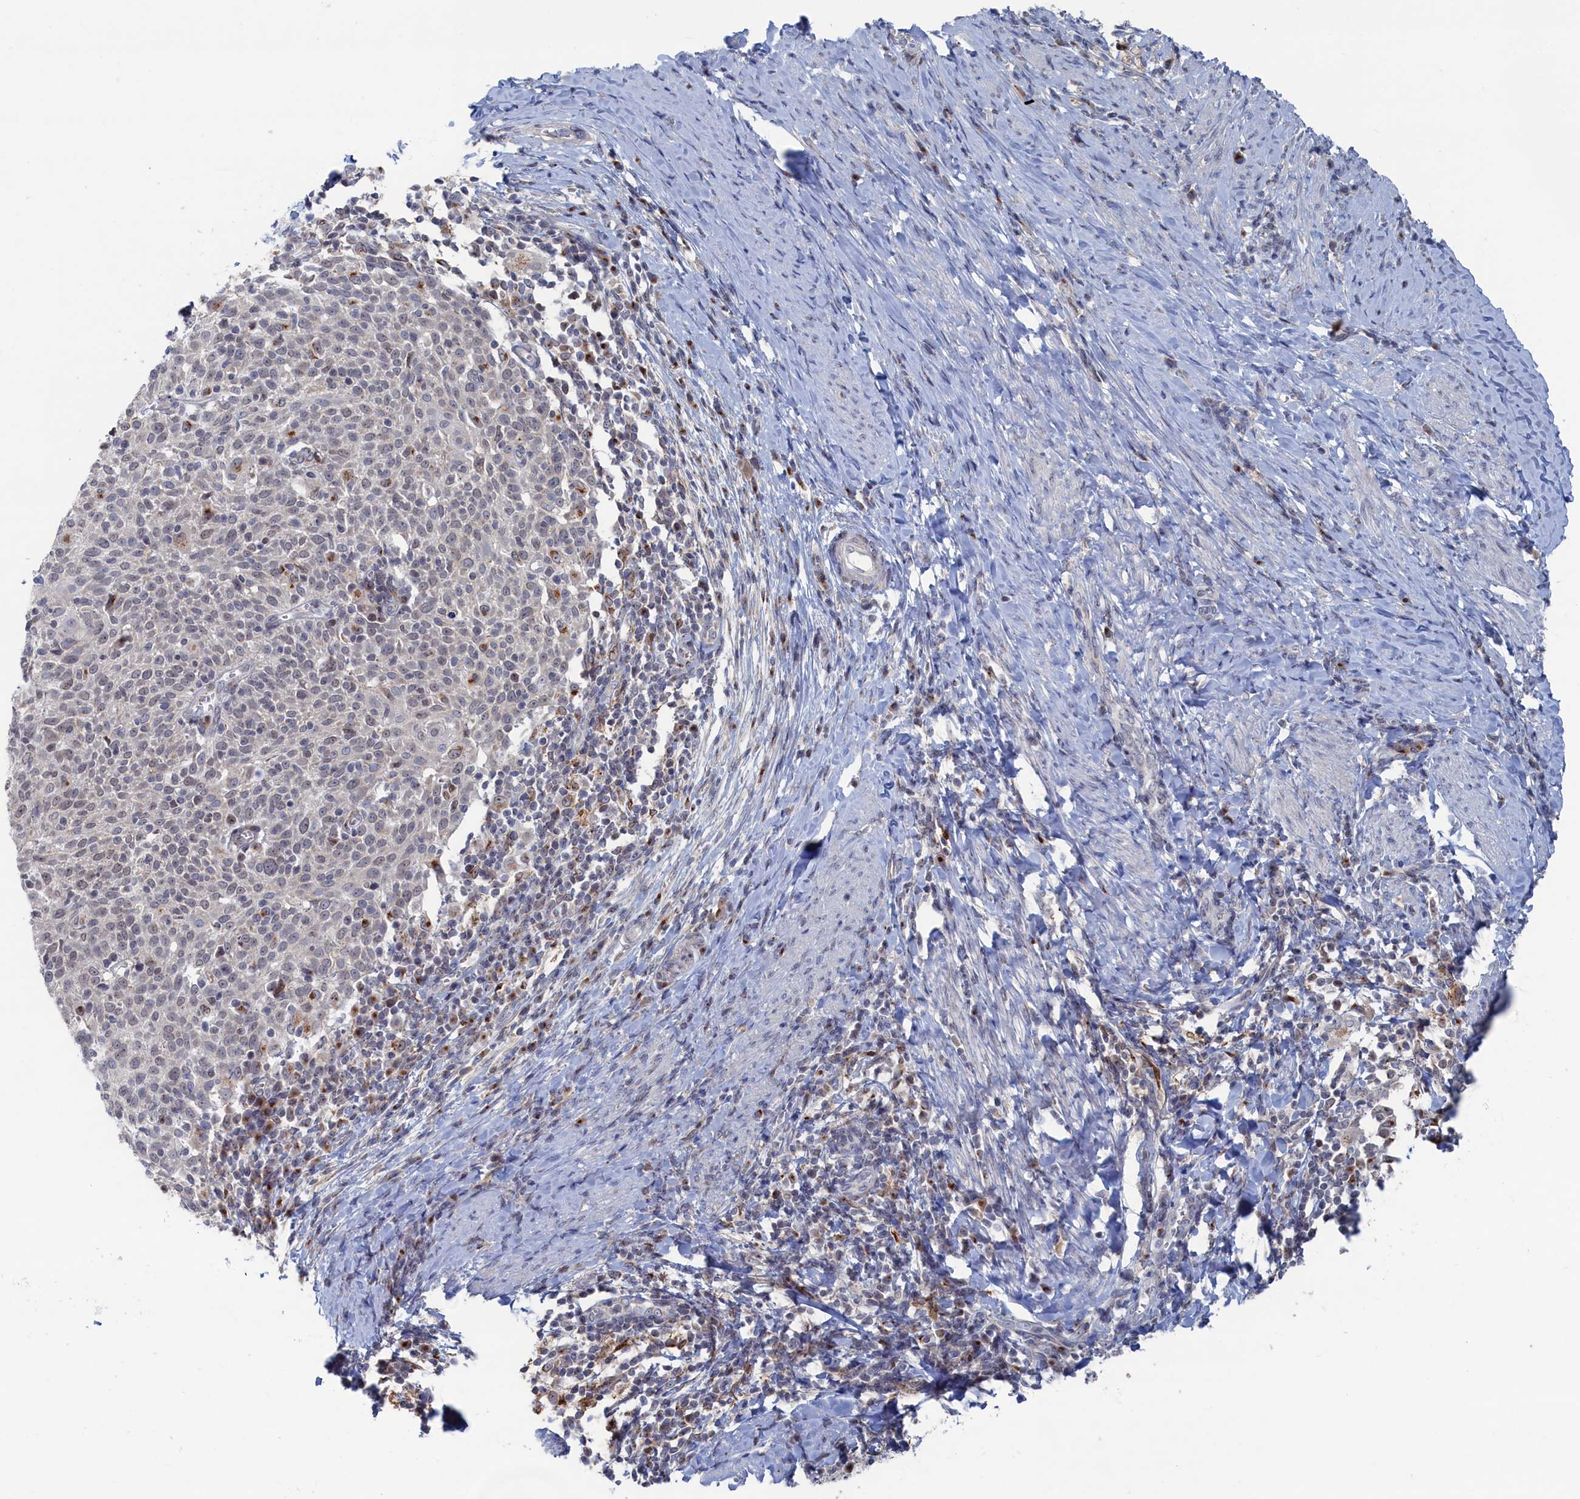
{"staining": {"intensity": "negative", "quantity": "none", "location": "none"}, "tissue": "cervical cancer", "cell_type": "Tumor cells", "image_type": "cancer", "snomed": [{"axis": "morphology", "description": "Squamous cell carcinoma, NOS"}, {"axis": "topography", "description": "Cervix"}], "caption": "Immunohistochemistry (IHC) photomicrograph of neoplastic tissue: human cervical cancer (squamous cell carcinoma) stained with DAB shows no significant protein expression in tumor cells. (Immunohistochemistry (IHC), brightfield microscopy, high magnification).", "gene": "IRX1", "patient": {"sex": "female", "age": 52}}